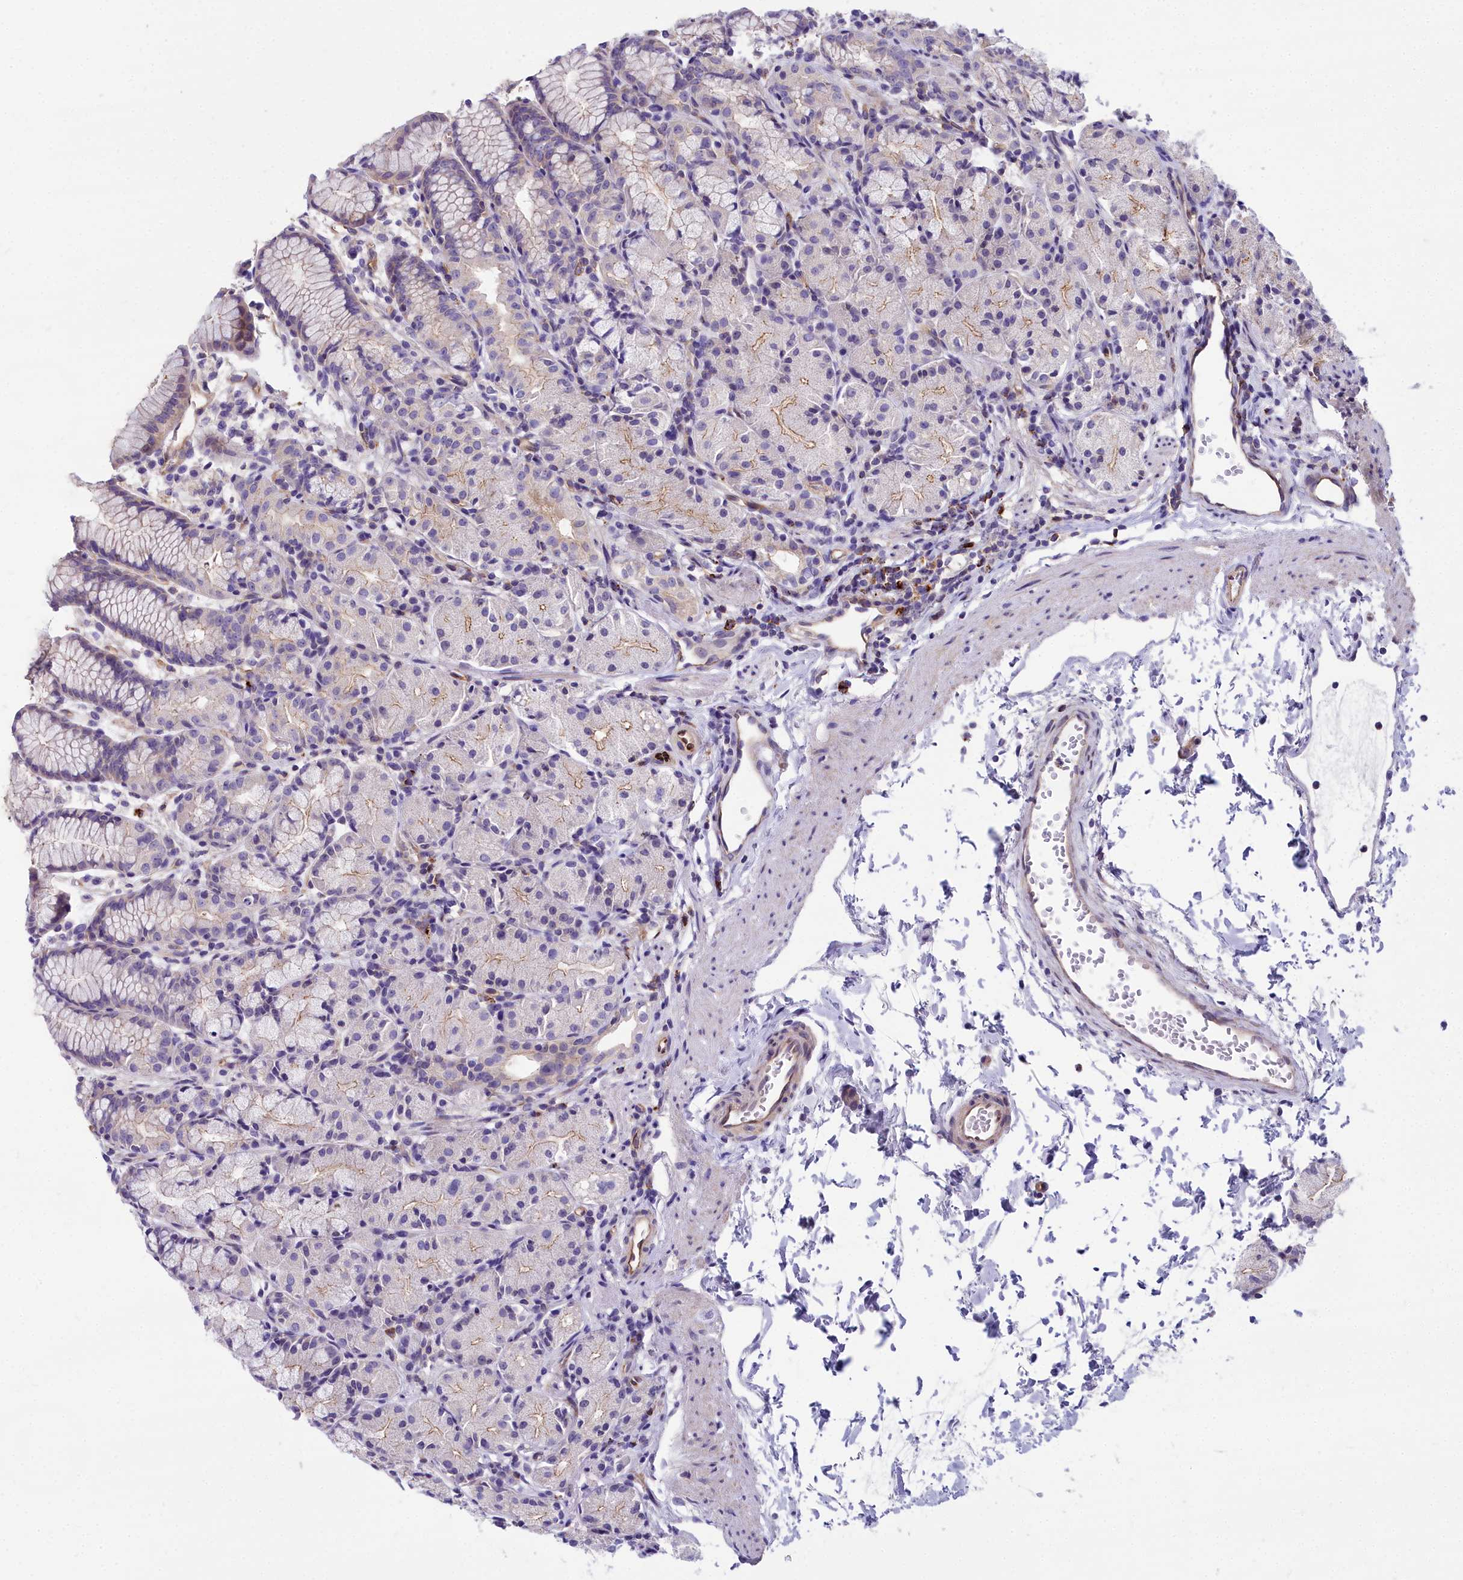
{"staining": {"intensity": "weak", "quantity": "<25%", "location": "cytoplasmic/membranous"}, "tissue": "stomach", "cell_type": "Glandular cells", "image_type": "normal", "snomed": [{"axis": "morphology", "description": "Normal tissue, NOS"}, {"axis": "topography", "description": "Stomach, upper"}], "caption": "This micrograph is of normal stomach stained with IHC to label a protein in brown with the nuclei are counter-stained blue. There is no positivity in glandular cells.", "gene": "HLA", "patient": {"sex": "male", "age": 47}}